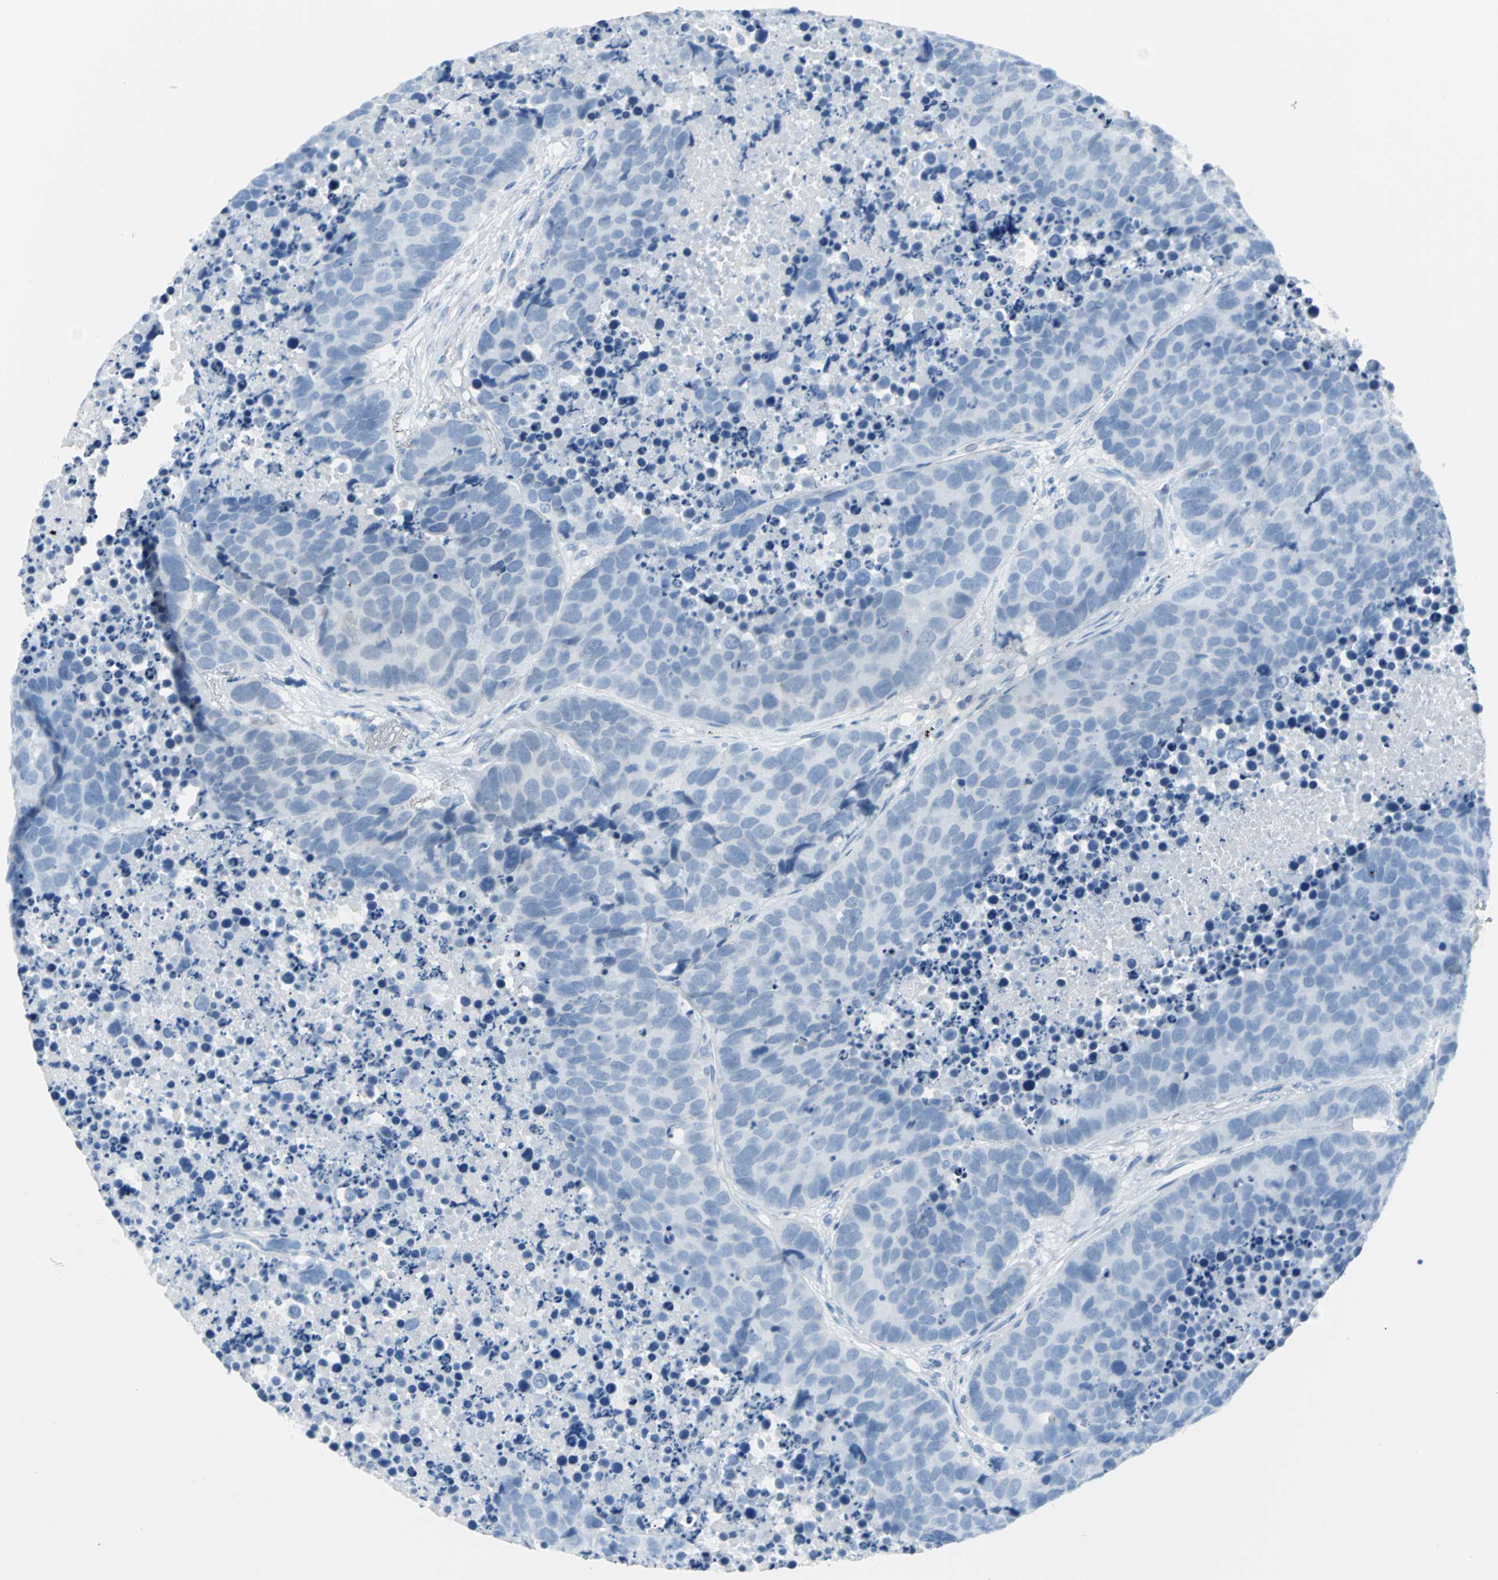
{"staining": {"intensity": "negative", "quantity": "none", "location": "none"}, "tissue": "carcinoid", "cell_type": "Tumor cells", "image_type": "cancer", "snomed": [{"axis": "morphology", "description": "Carcinoid, malignant, NOS"}, {"axis": "topography", "description": "Lung"}], "caption": "This photomicrograph is of carcinoid (malignant) stained with immunohistochemistry to label a protein in brown with the nuclei are counter-stained blue. There is no expression in tumor cells. (DAB (3,3'-diaminobenzidine) immunohistochemistry (IHC) with hematoxylin counter stain).", "gene": "MCM3", "patient": {"sex": "male", "age": 60}}